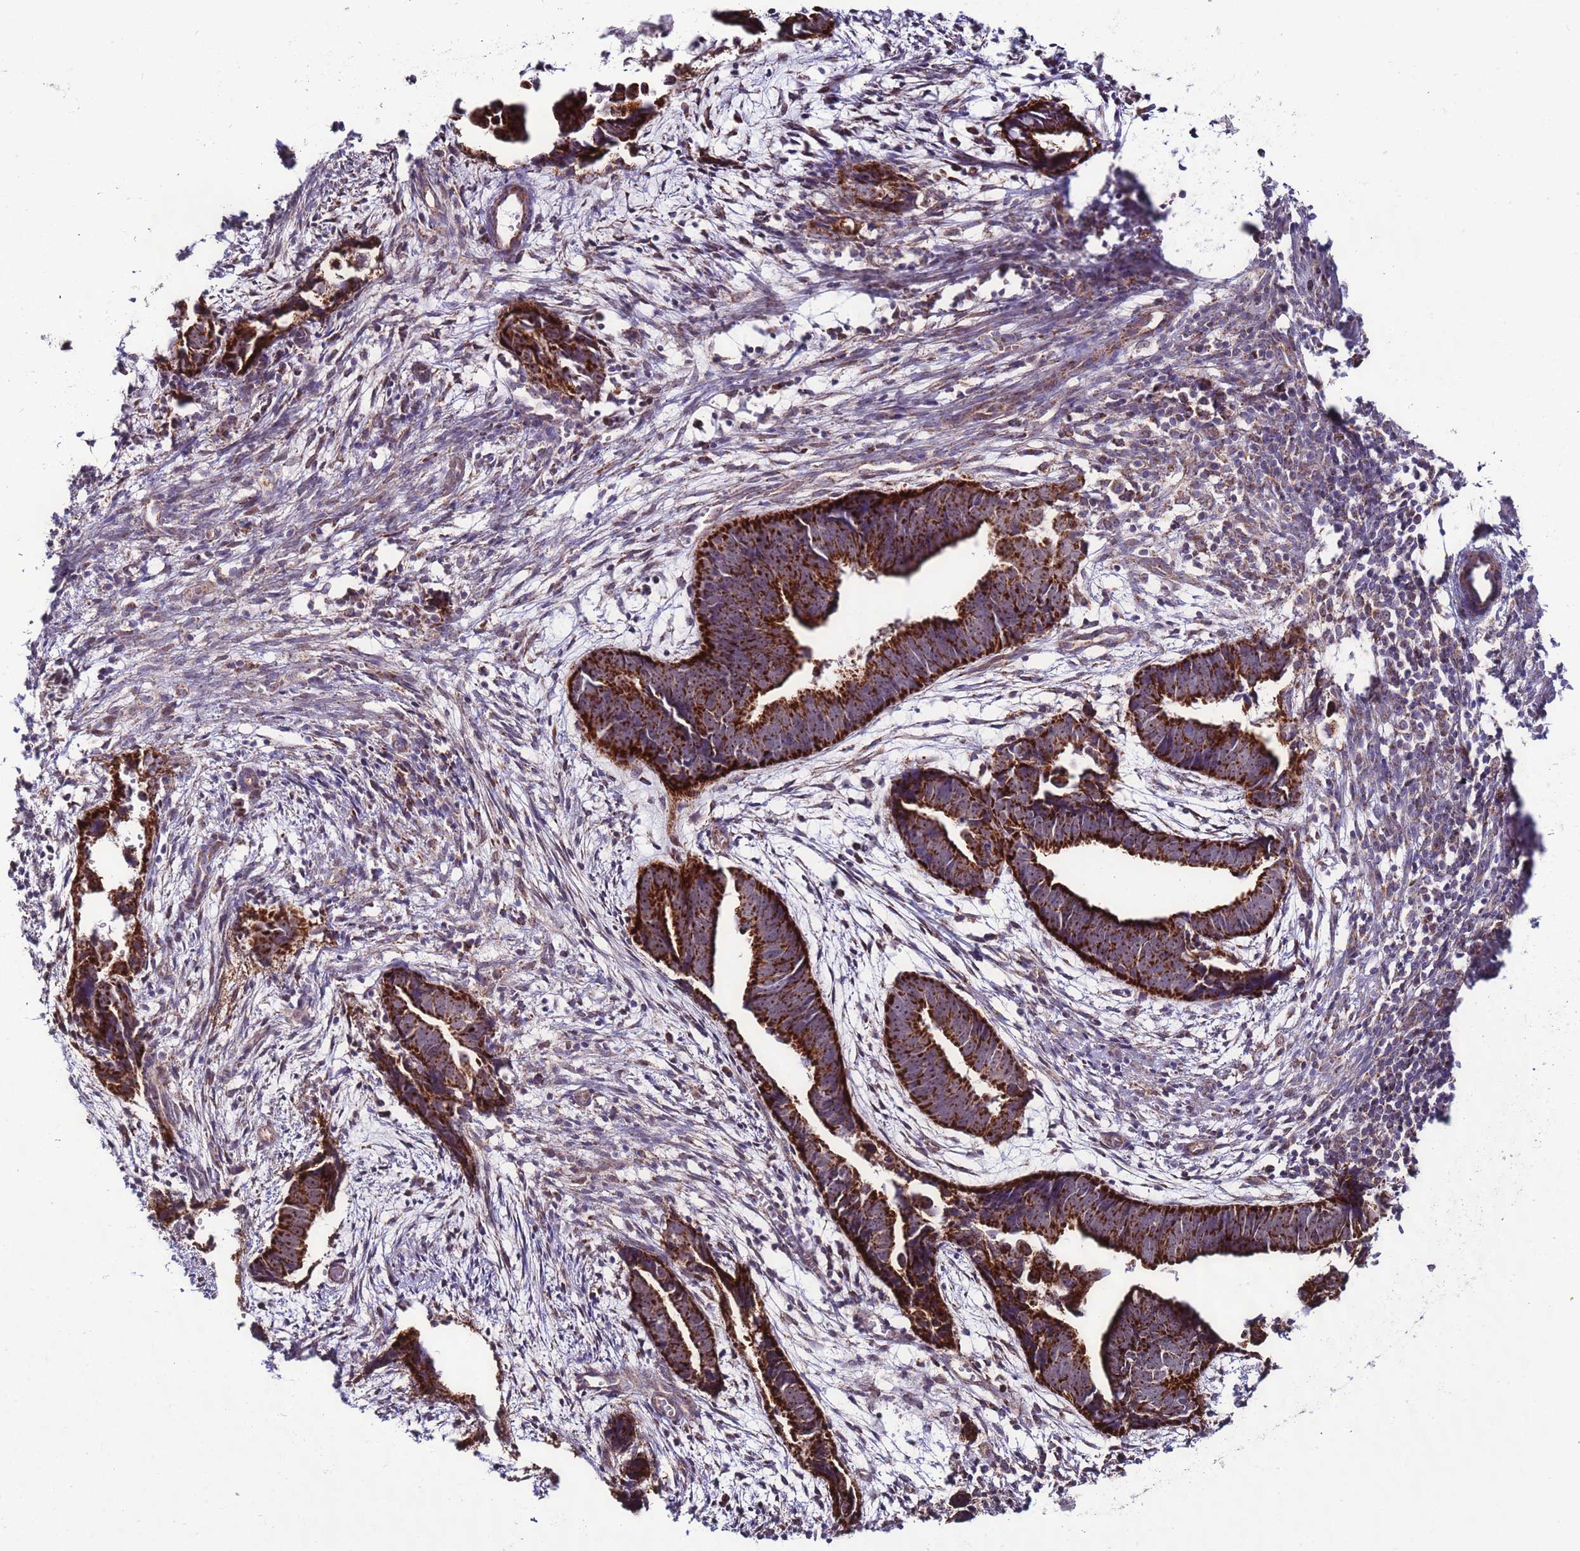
{"staining": {"intensity": "strong", "quantity": ">75%", "location": "cytoplasmic/membranous"}, "tissue": "endometrial cancer", "cell_type": "Tumor cells", "image_type": "cancer", "snomed": [{"axis": "morphology", "description": "Adenocarcinoma, NOS"}, {"axis": "topography", "description": "Endometrium"}], "caption": "A brown stain labels strong cytoplasmic/membranous staining of a protein in endometrial cancer (adenocarcinoma) tumor cells.", "gene": "UEVLD", "patient": {"sex": "female", "age": 75}}